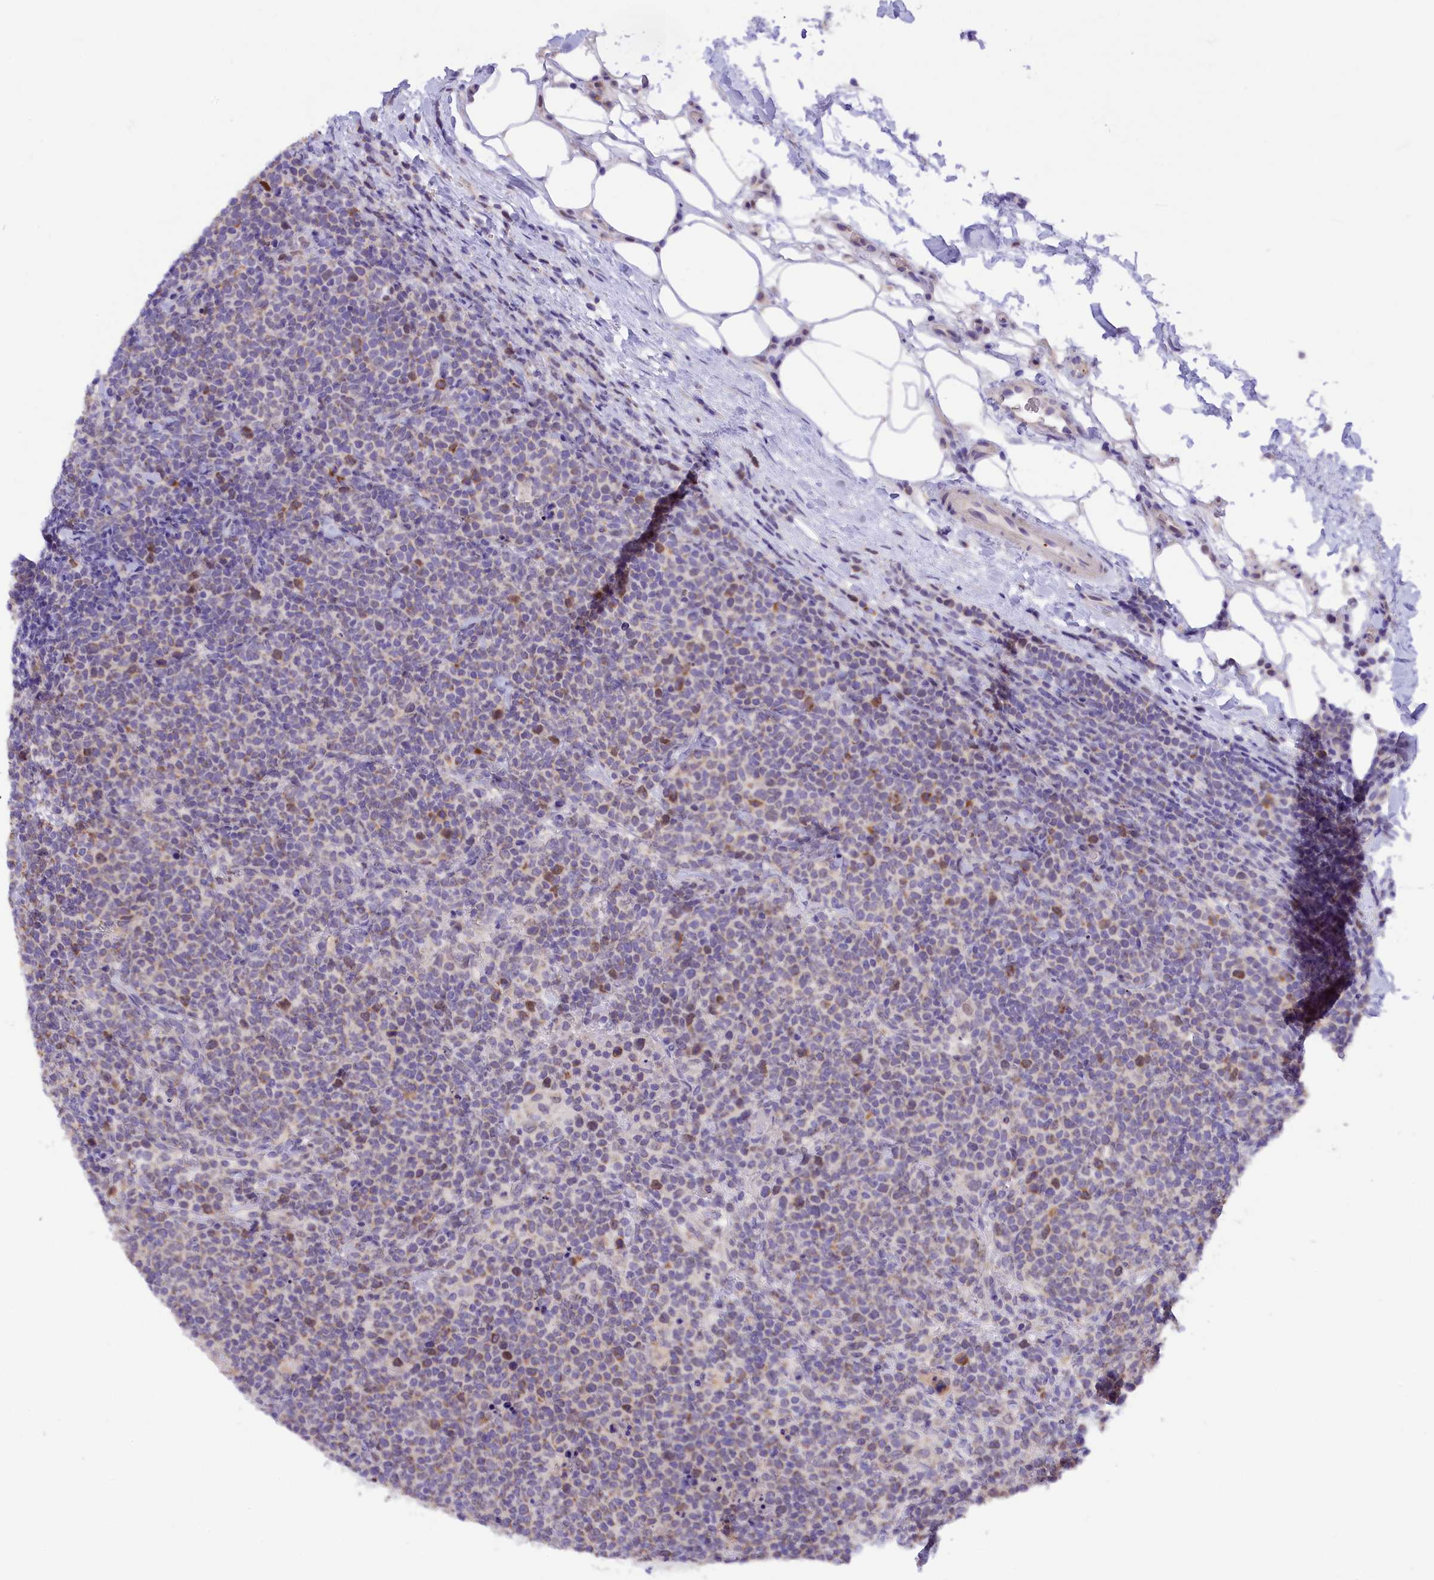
{"staining": {"intensity": "negative", "quantity": "none", "location": "none"}, "tissue": "lymphoma", "cell_type": "Tumor cells", "image_type": "cancer", "snomed": [{"axis": "morphology", "description": "Malignant lymphoma, non-Hodgkin's type, High grade"}, {"axis": "topography", "description": "Lymph node"}], "caption": "High-grade malignant lymphoma, non-Hodgkin's type was stained to show a protein in brown. There is no significant positivity in tumor cells.", "gene": "PKIA", "patient": {"sex": "male", "age": 61}}